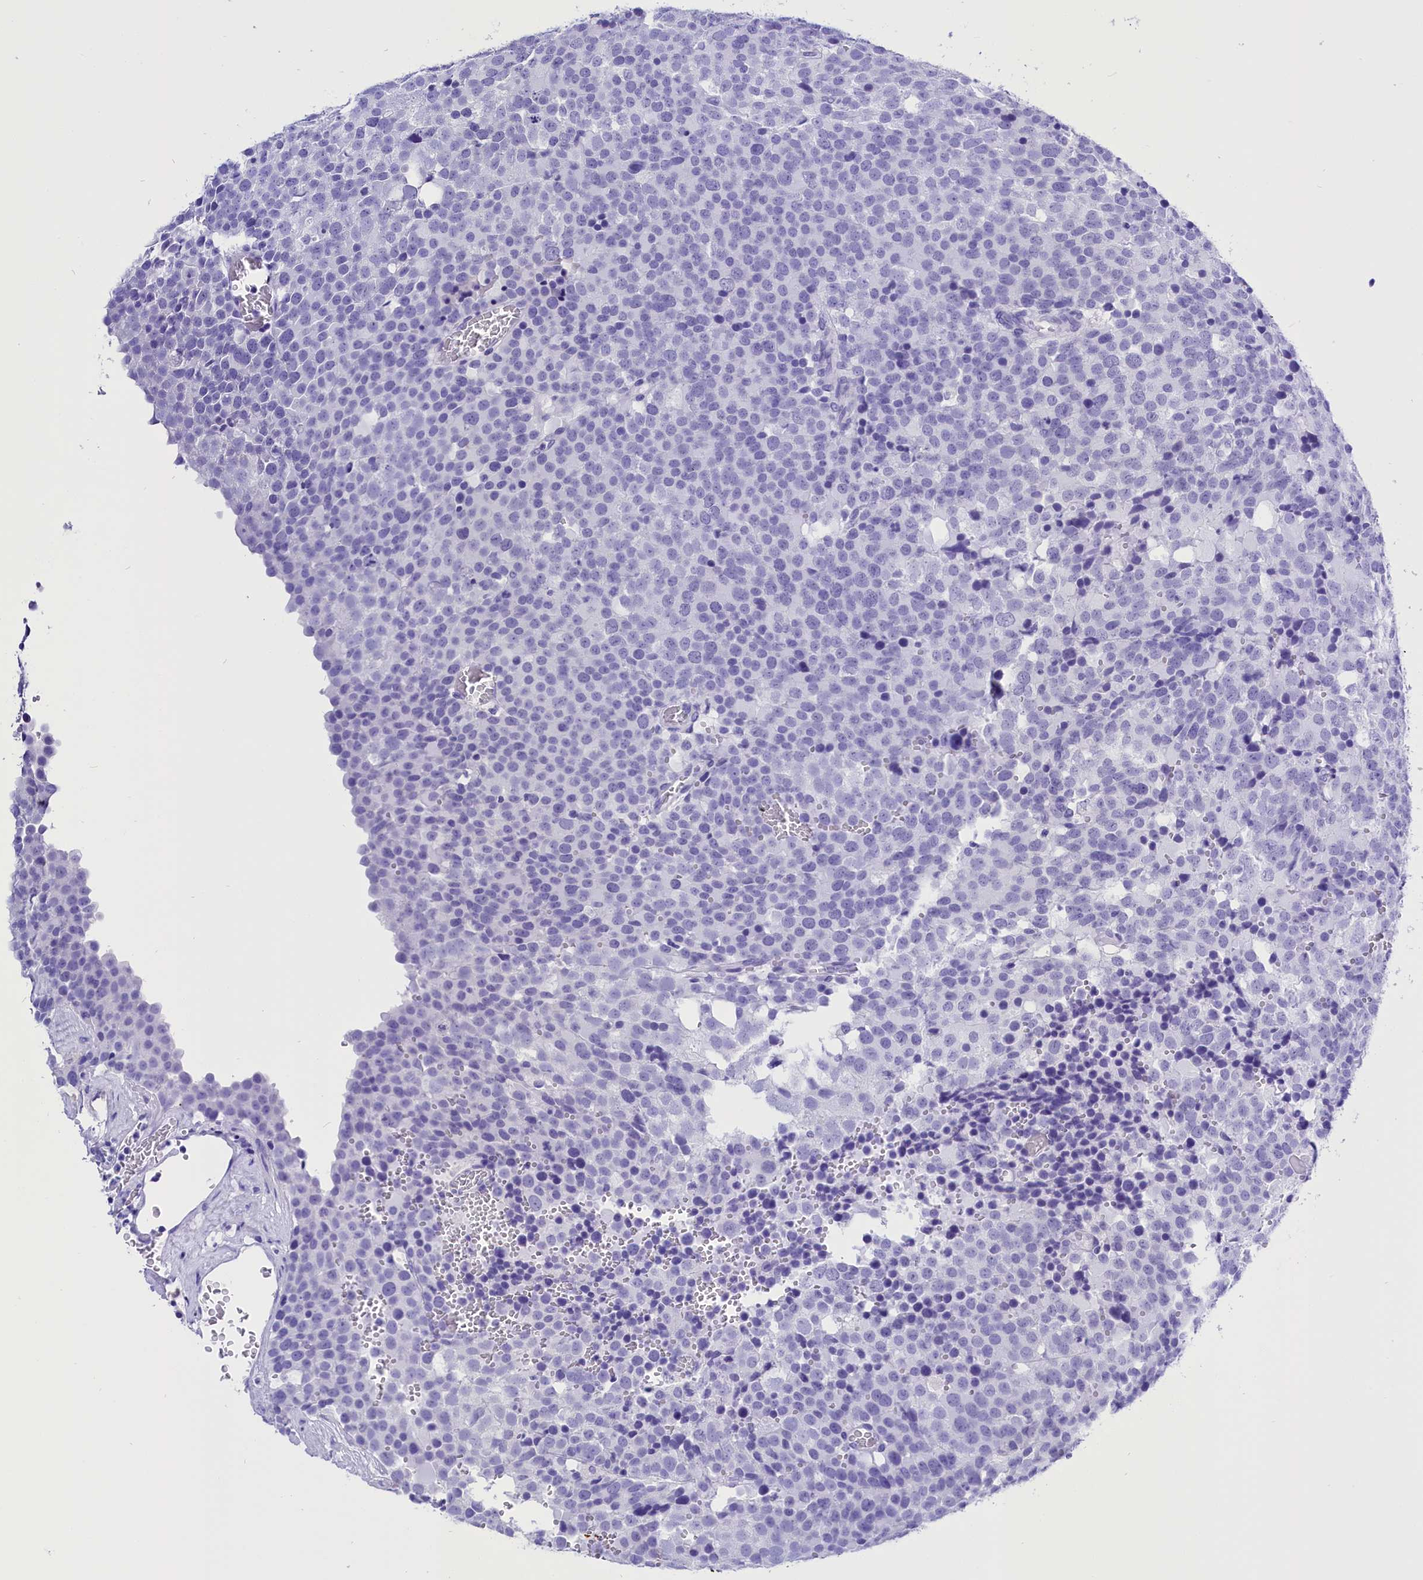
{"staining": {"intensity": "negative", "quantity": "none", "location": "none"}, "tissue": "testis cancer", "cell_type": "Tumor cells", "image_type": "cancer", "snomed": [{"axis": "morphology", "description": "Seminoma, NOS"}, {"axis": "topography", "description": "Testis"}], "caption": "An image of human seminoma (testis) is negative for staining in tumor cells.", "gene": "CLC", "patient": {"sex": "male", "age": 71}}